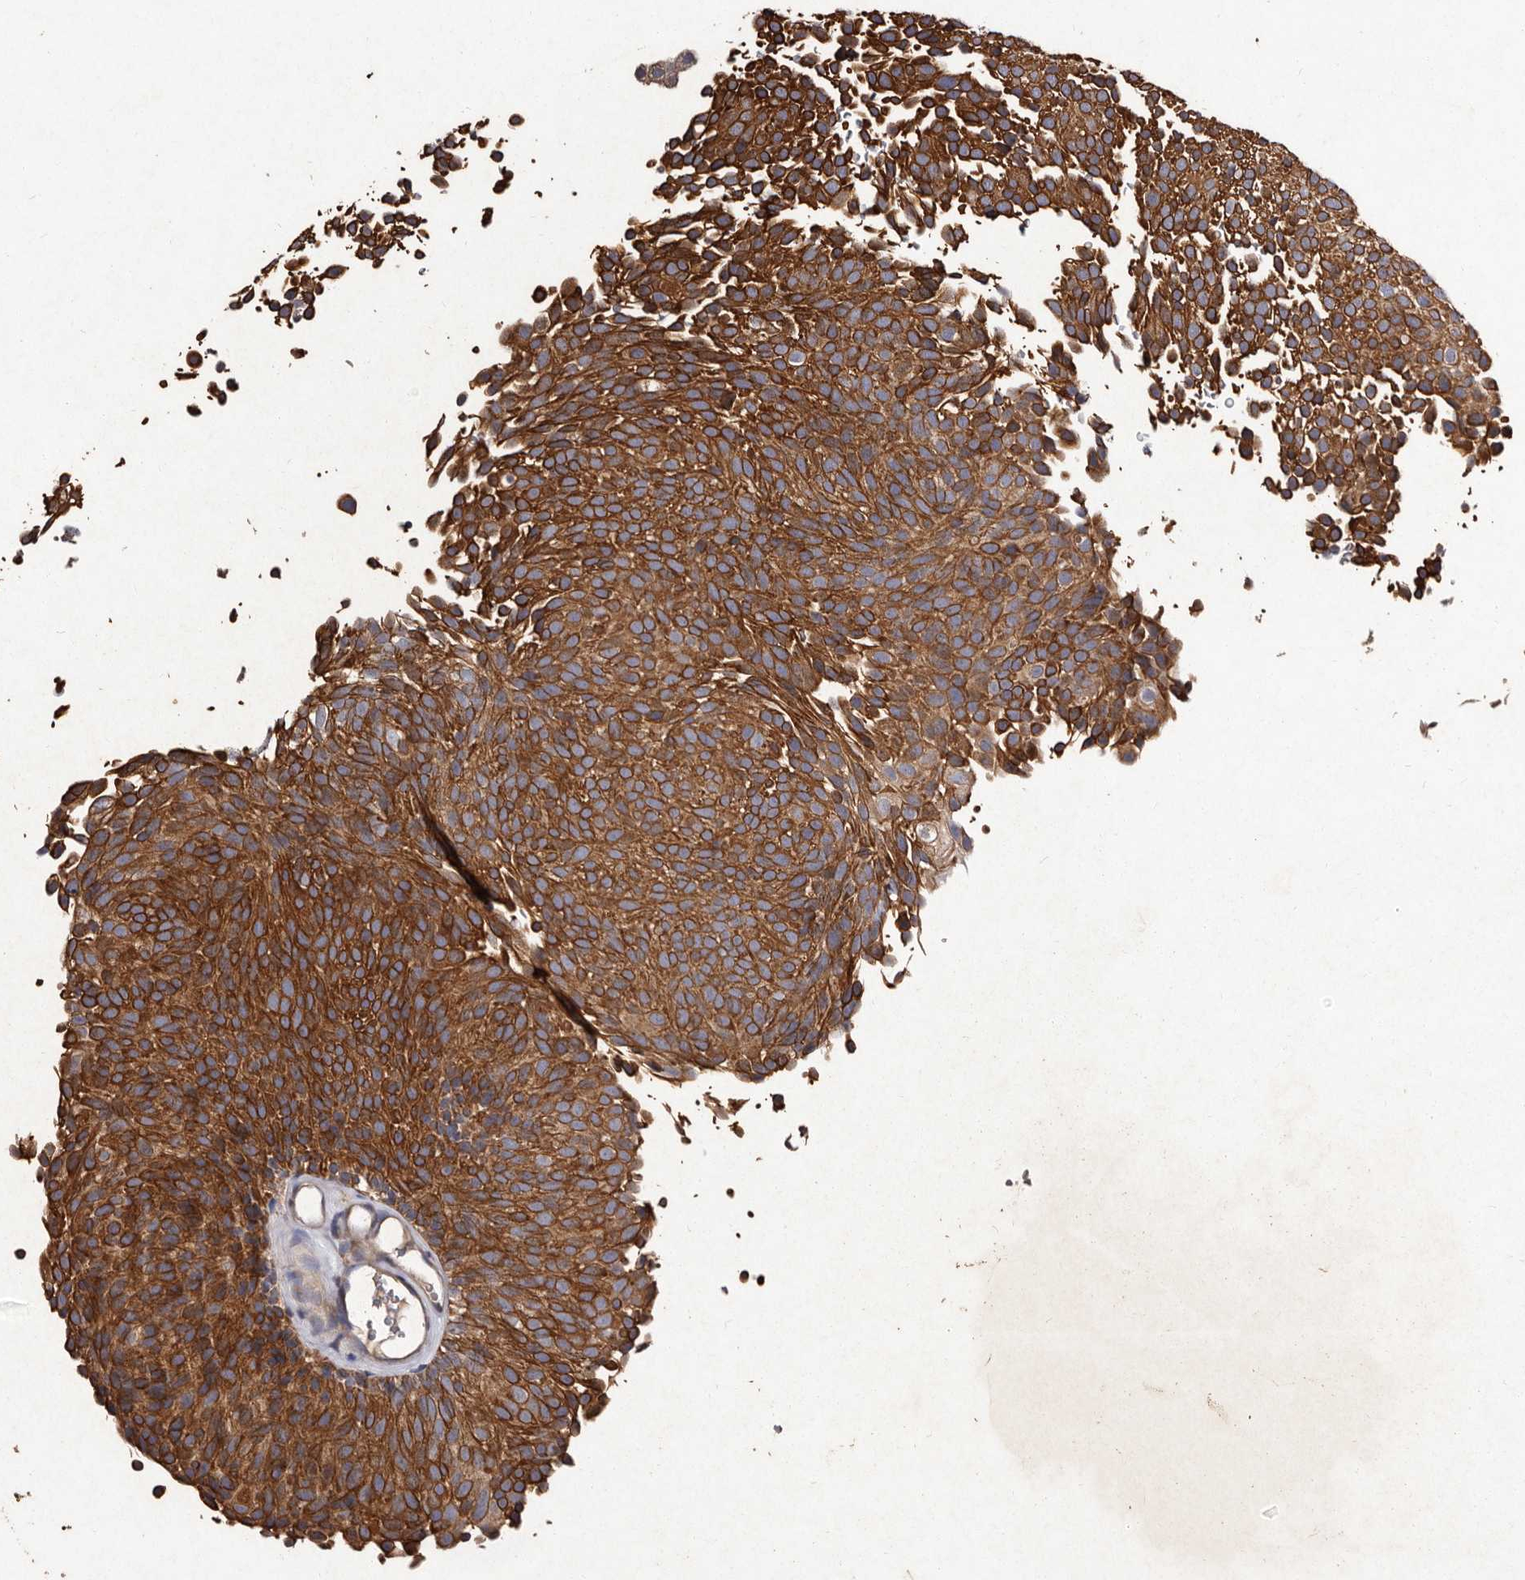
{"staining": {"intensity": "strong", "quantity": ">75%", "location": "cytoplasmic/membranous"}, "tissue": "urothelial cancer", "cell_type": "Tumor cells", "image_type": "cancer", "snomed": [{"axis": "morphology", "description": "Urothelial carcinoma, Low grade"}, {"axis": "topography", "description": "Urinary bladder"}], "caption": "A high amount of strong cytoplasmic/membranous positivity is present in about >75% of tumor cells in urothelial carcinoma (low-grade) tissue.", "gene": "TFB1M", "patient": {"sex": "male", "age": 78}}